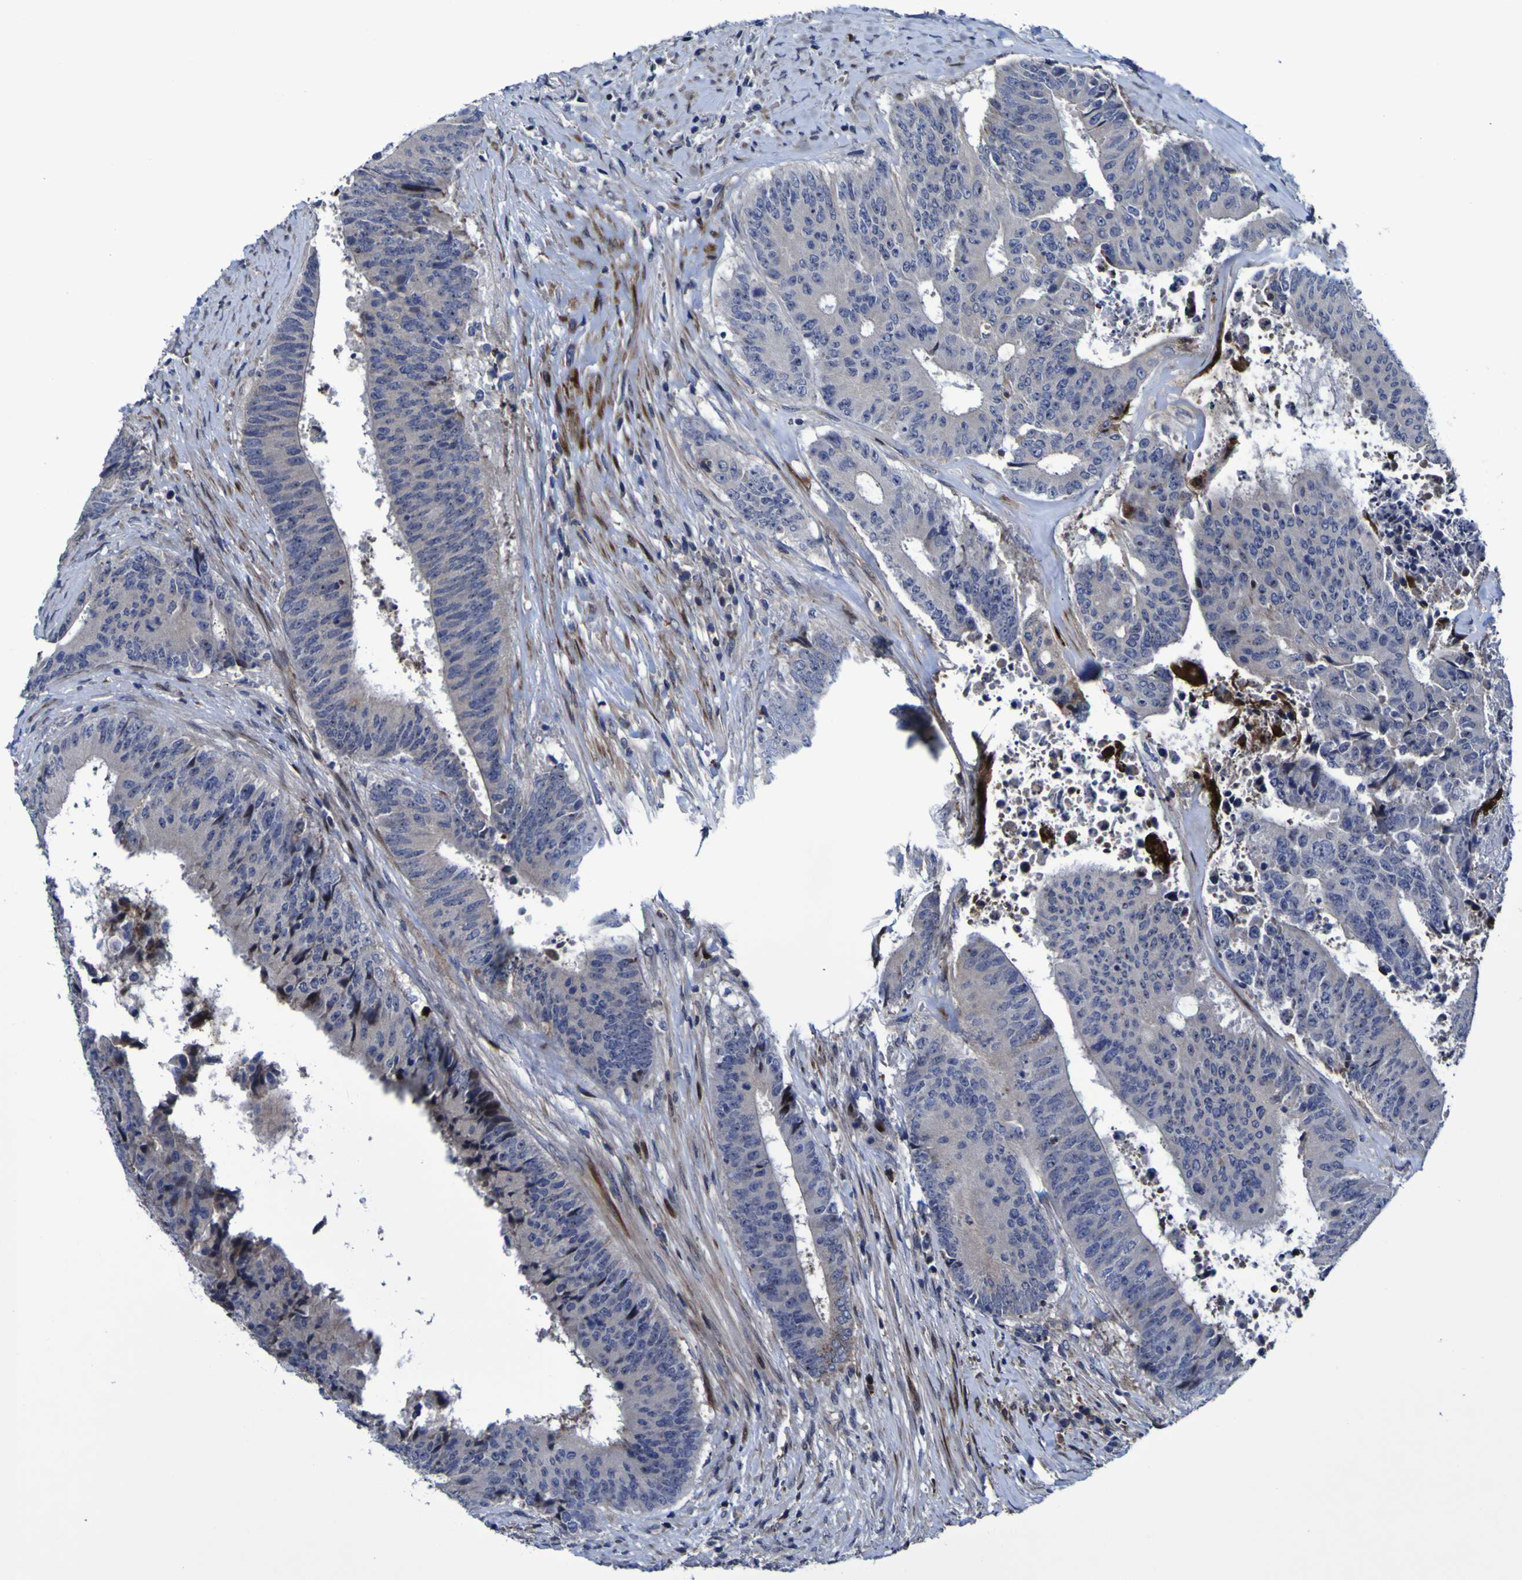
{"staining": {"intensity": "negative", "quantity": "none", "location": "none"}, "tissue": "colorectal cancer", "cell_type": "Tumor cells", "image_type": "cancer", "snomed": [{"axis": "morphology", "description": "Adenocarcinoma, NOS"}, {"axis": "topography", "description": "Rectum"}], "caption": "A micrograph of human colorectal adenocarcinoma is negative for staining in tumor cells.", "gene": "MGLL", "patient": {"sex": "male", "age": 72}}